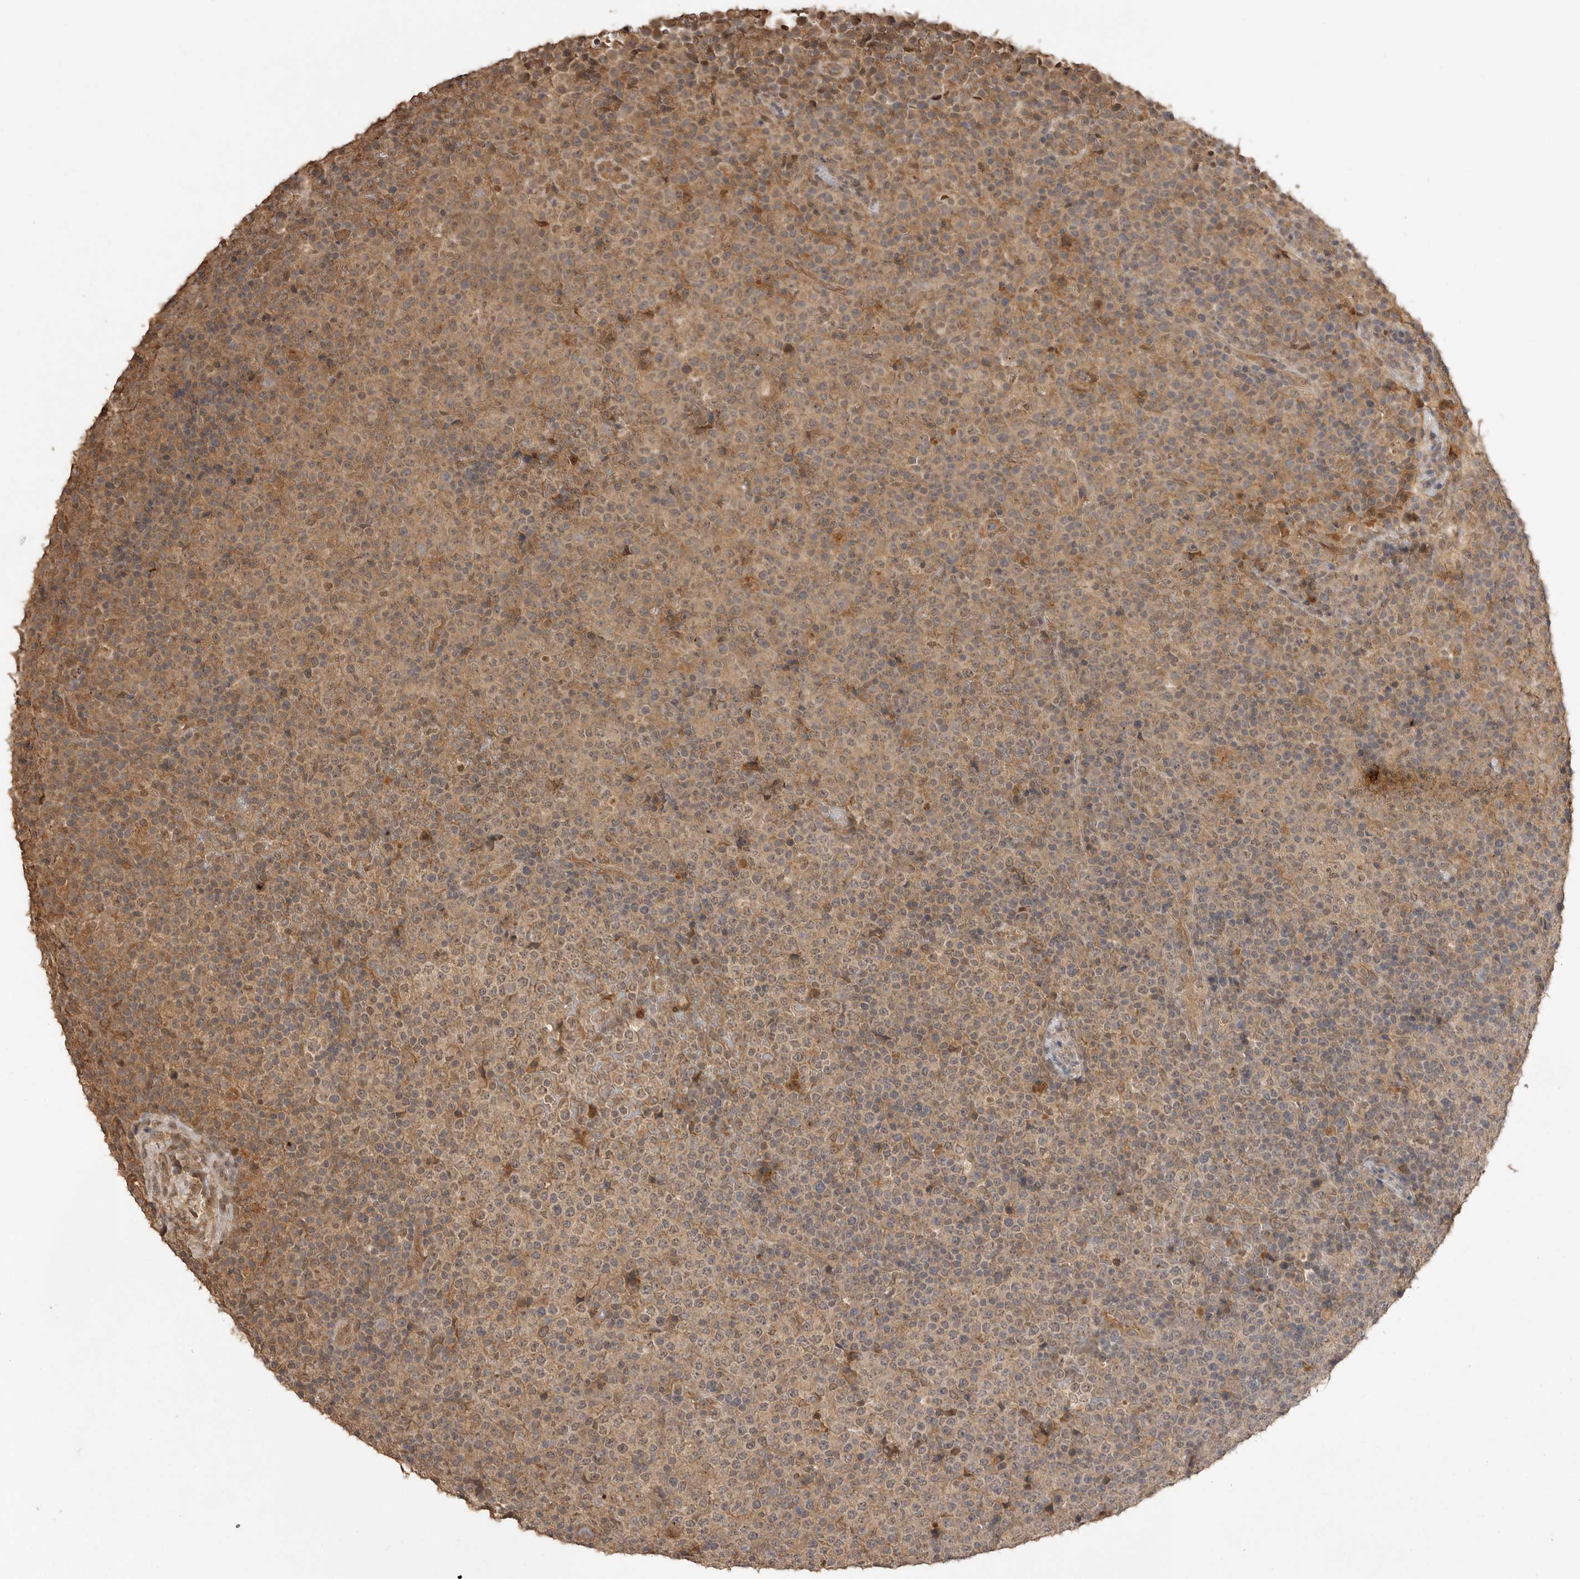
{"staining": {"intensity": "weak", "quantity": ">75%", "location": "cytoplasmic/membranous"}, "tissue": "lymphoma", "cell_type": "Tumor cells", "image_type": "cancer", "snomed": [{"axis": "morphology", "description": "Malignant lymphoma, non-Hodgkin's type, High grade"}, {"axis": "topography", "description": "Lymph node"}], "caption": "Immunohistochemical staining of lymphoma displays weak cytoplasmic/membranous protein expression in about >75% of tumor cells.", "gene": "JAG2", "patient": {"sex": "male", "age": 13}}